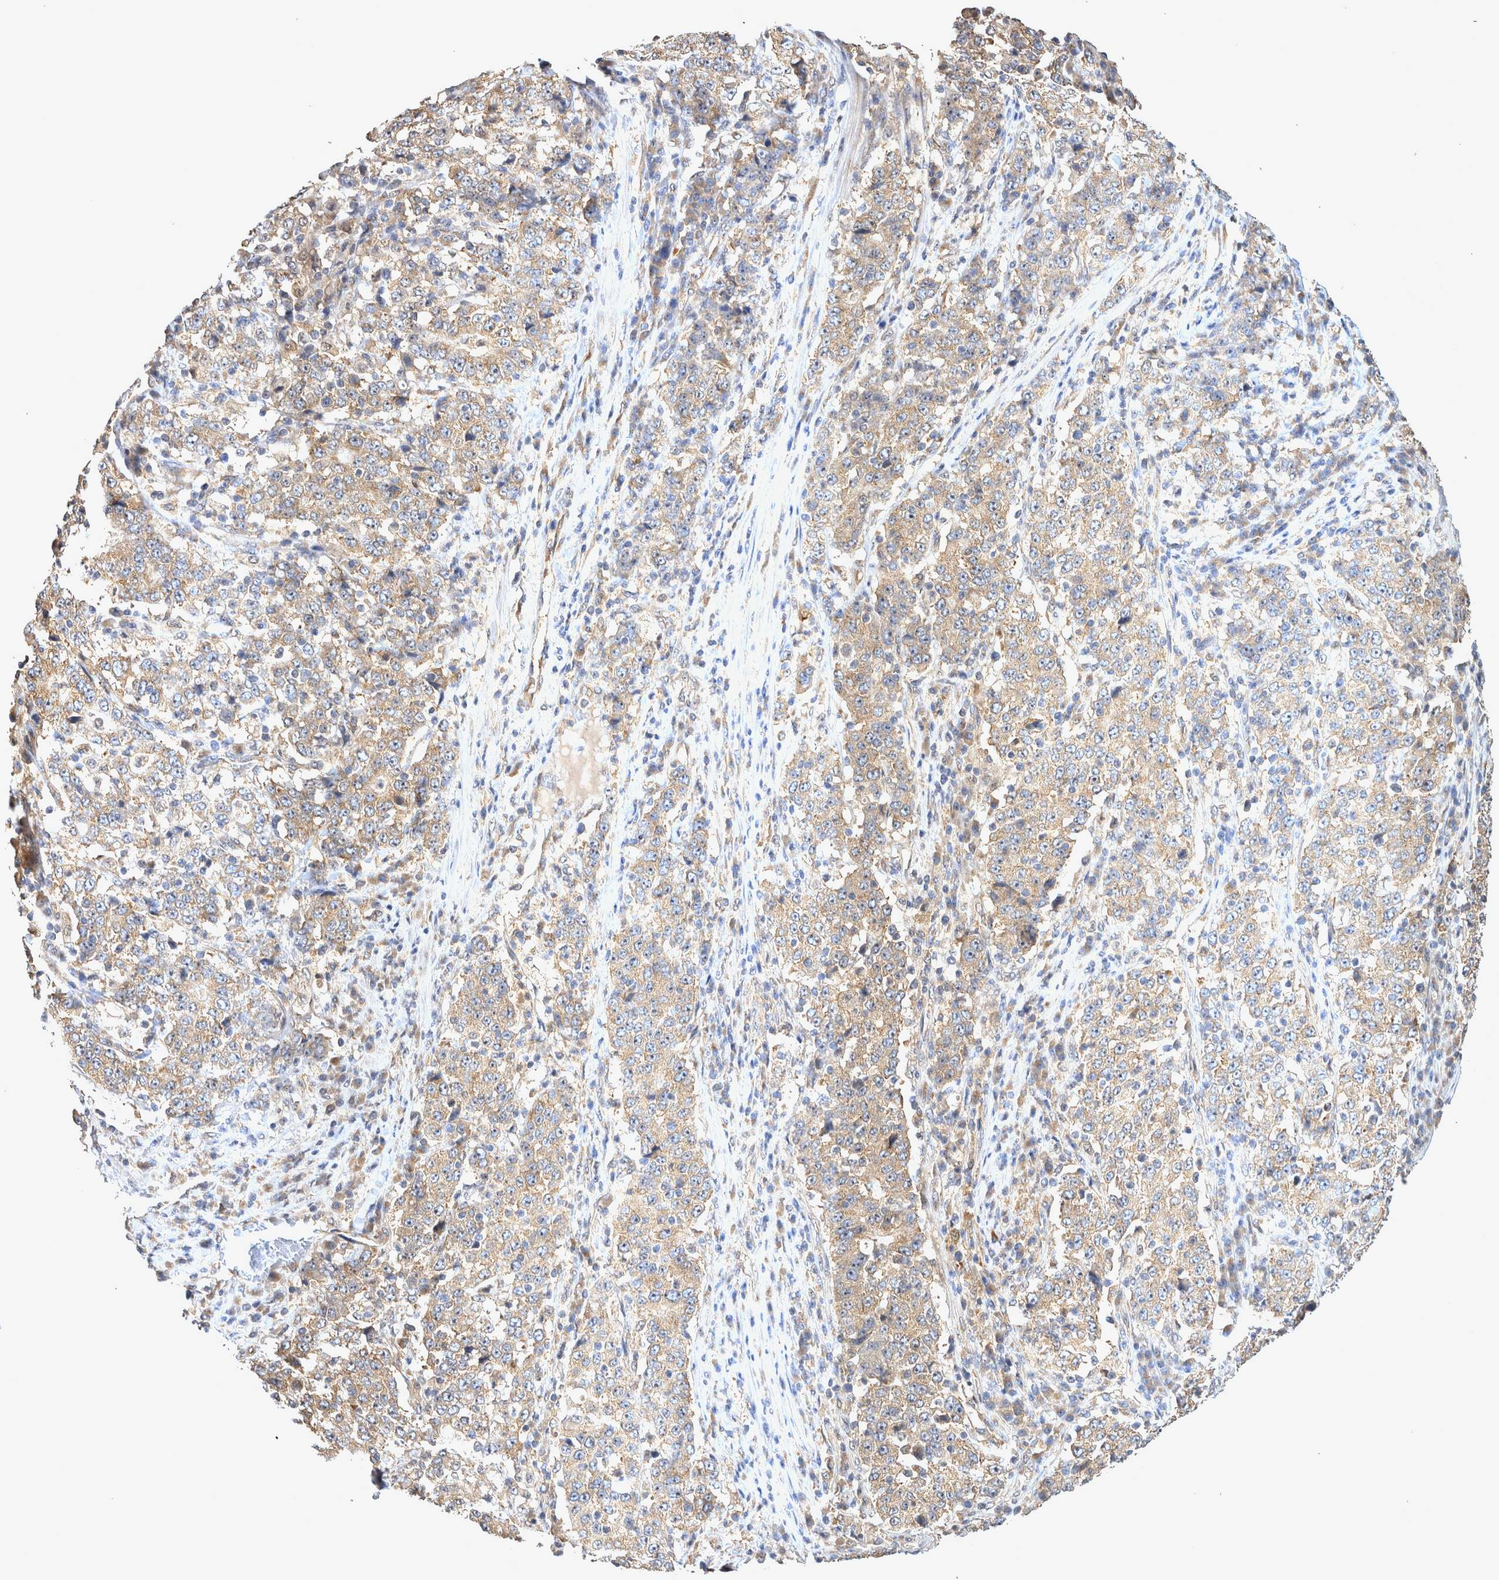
{"staining": {"intensity": "weak", "quantity": "25%-75%", "location": "cytoplasmic/membranous"}, "tissue": "stomach cancer", "cell_type": "Tumor cells", "image_type": "cancer", "snomed": [{"axis": "morphology", "description": "Adenocarcinoma, NOS"}, {"axis": "topography", "description": "Stomach"}], "caption": "Protein staining of adenocarcinoma (stomach) tissue exhibits weak cytoplasmic/membranous staining in approximately 25%-75% of tumor cells.", "gene": "ATXN2", "patient": {"sex": "male", "age": 59}}